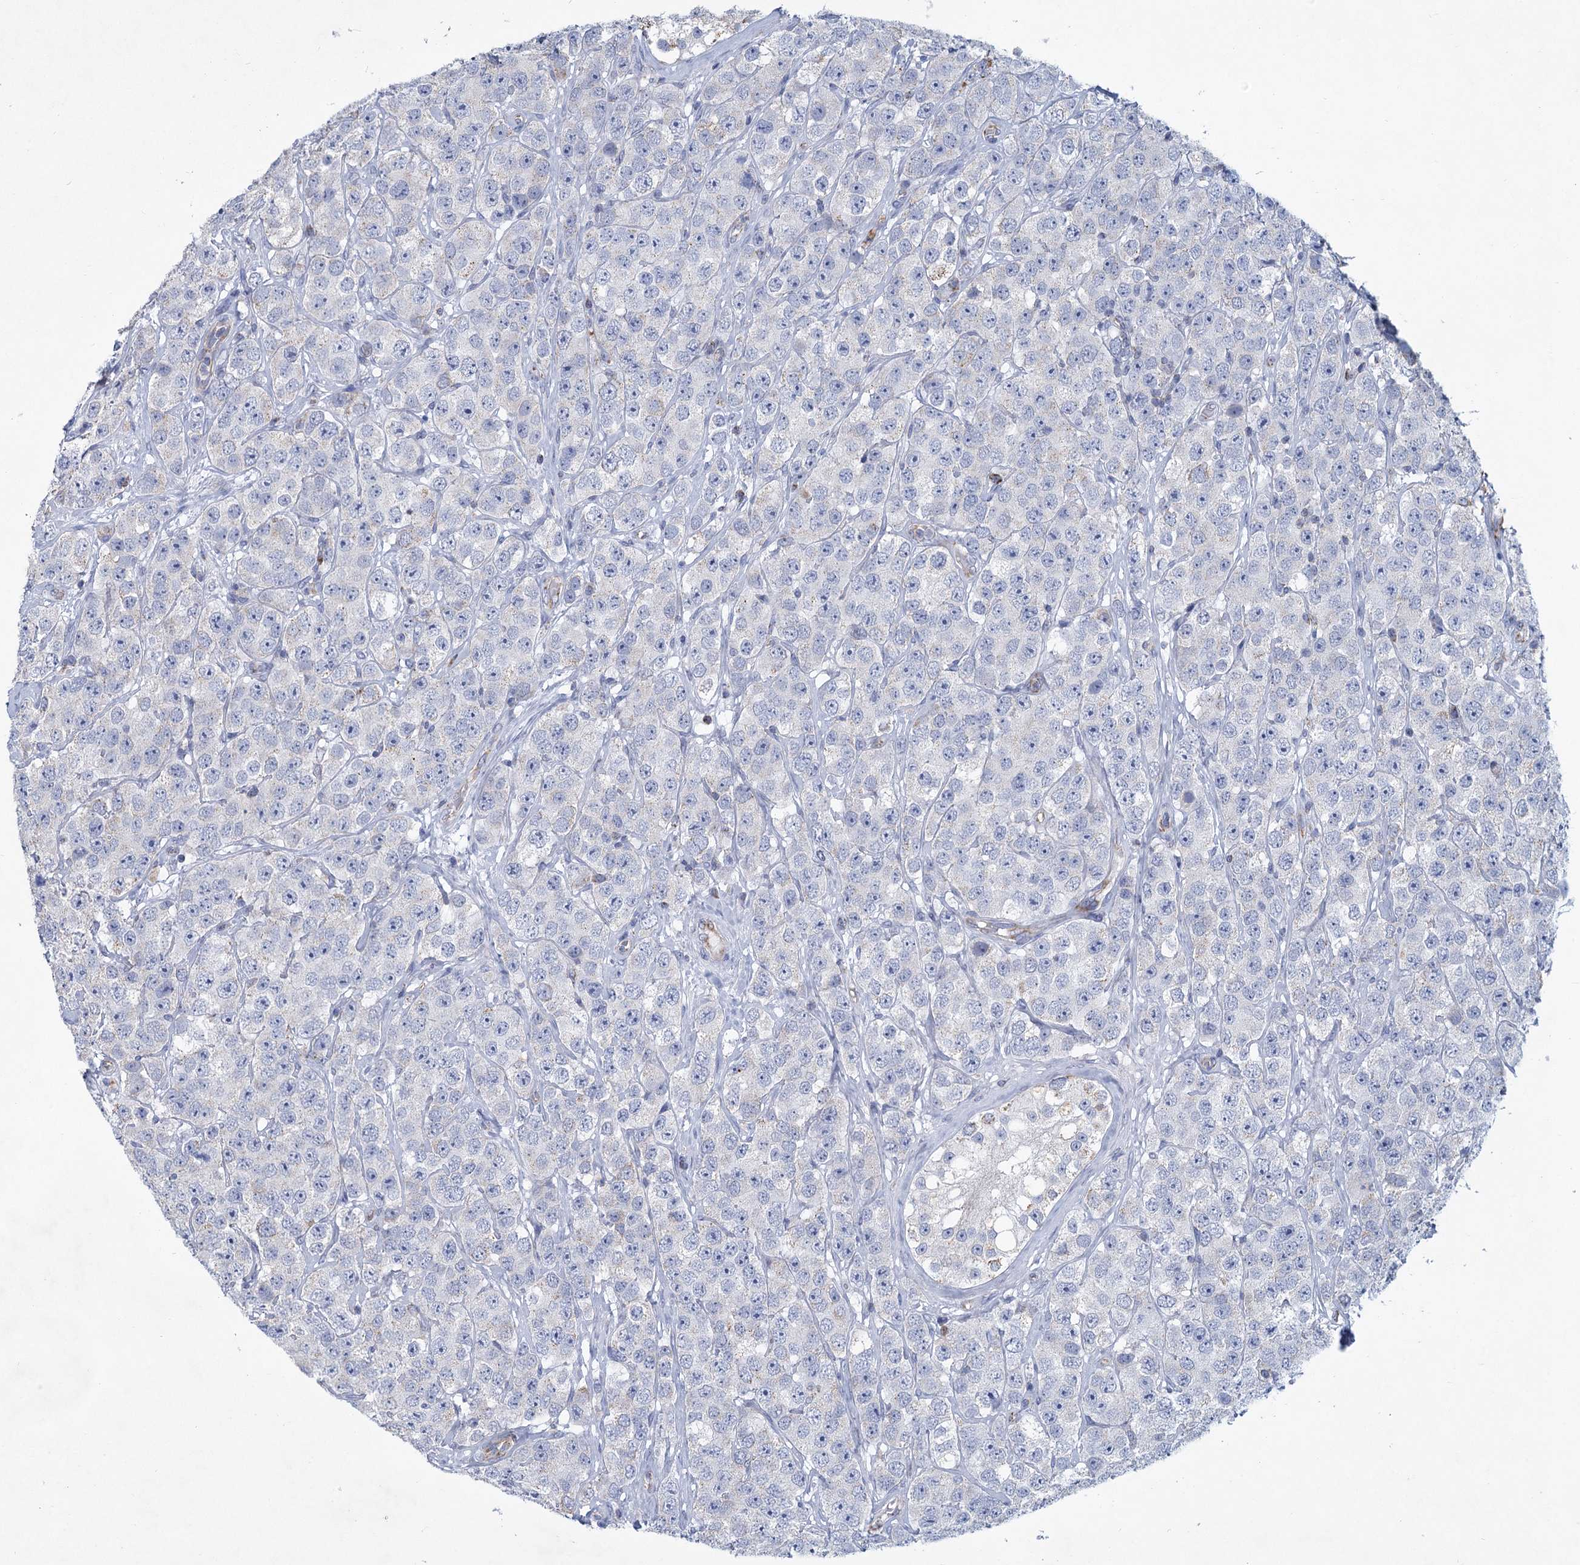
{"staining": {"intensity": "negative", "quantity": "none", "location": "none"}, "tissue": "testis cancer", "cell_type": "Tumor cells", "image_type": "cancer", "snomed": [{"axis": "morphology", "description": "Seminoma, NOS"}, {"axis": "topography", "description": "Testis"}], "caption": "IHC image of human seminoma (testis) stained for a protein (brown), which reveals no positivity in tumor cells. The staining is performed using DAB brown chromogen with nuclei counter-stained in using hematoxylin.", "gene": "NDUFC2", "patient": {"sex": "male", "age": 28}}